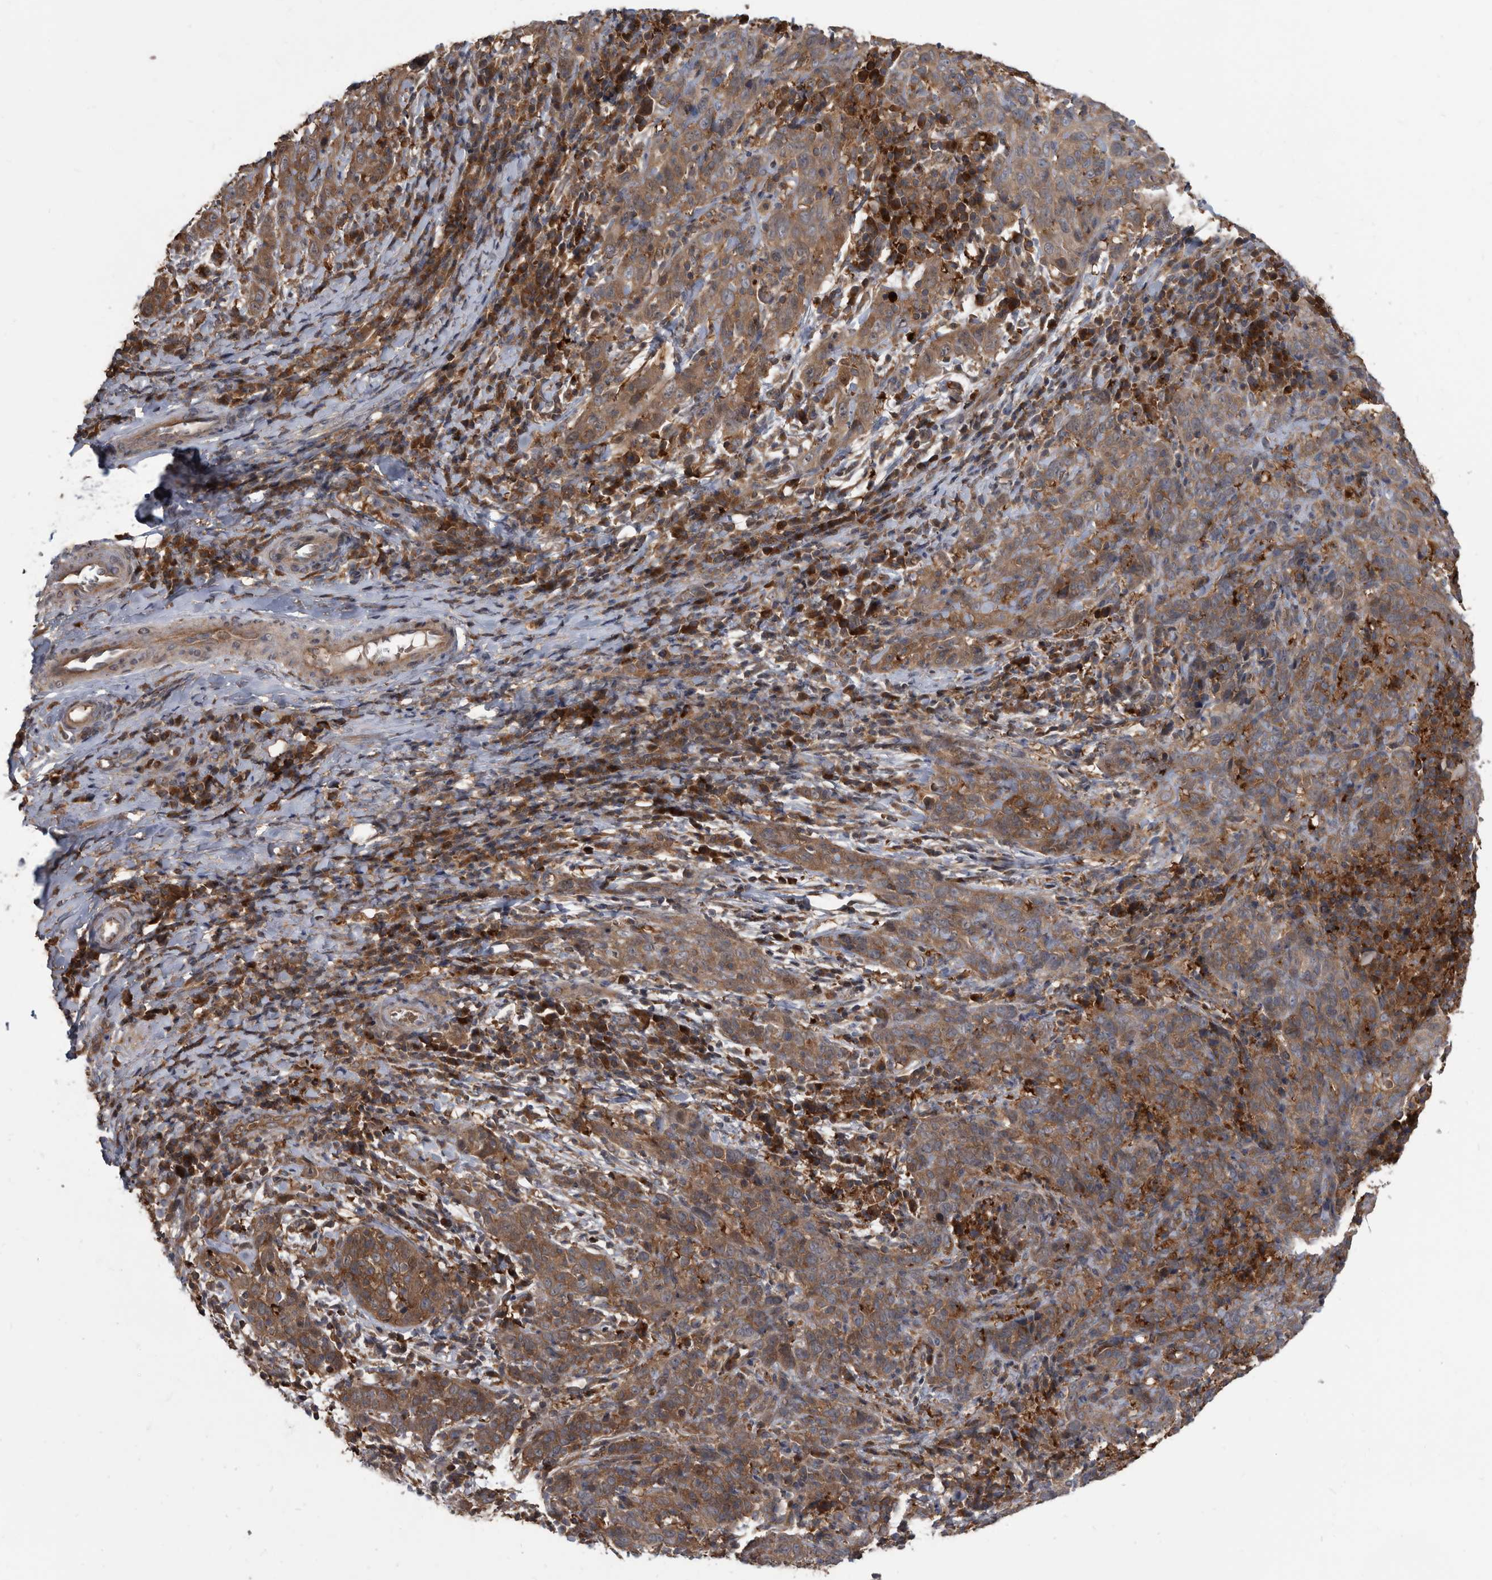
{"staining": {"intensity": "weak", "quantity": ">75%", "location": "cytoplasmic/membranous"}, "tissue": "cervical cancer", "cell_type": "Tumor cells", "image_type": "cancer", "snomed": [{"axis": "morphology", "description": "Squamous cell carcinoma, NOS"}, {"axis": "topography", "description": "Cervix"}], "caption": "An image of human cervical squamous cell carcinoma stained for a protein reveals weak cytoplasmic/membranous brown staining in tumor cells.", "gene": "APEH", "patient": {"sex": "female", "age": 46}}